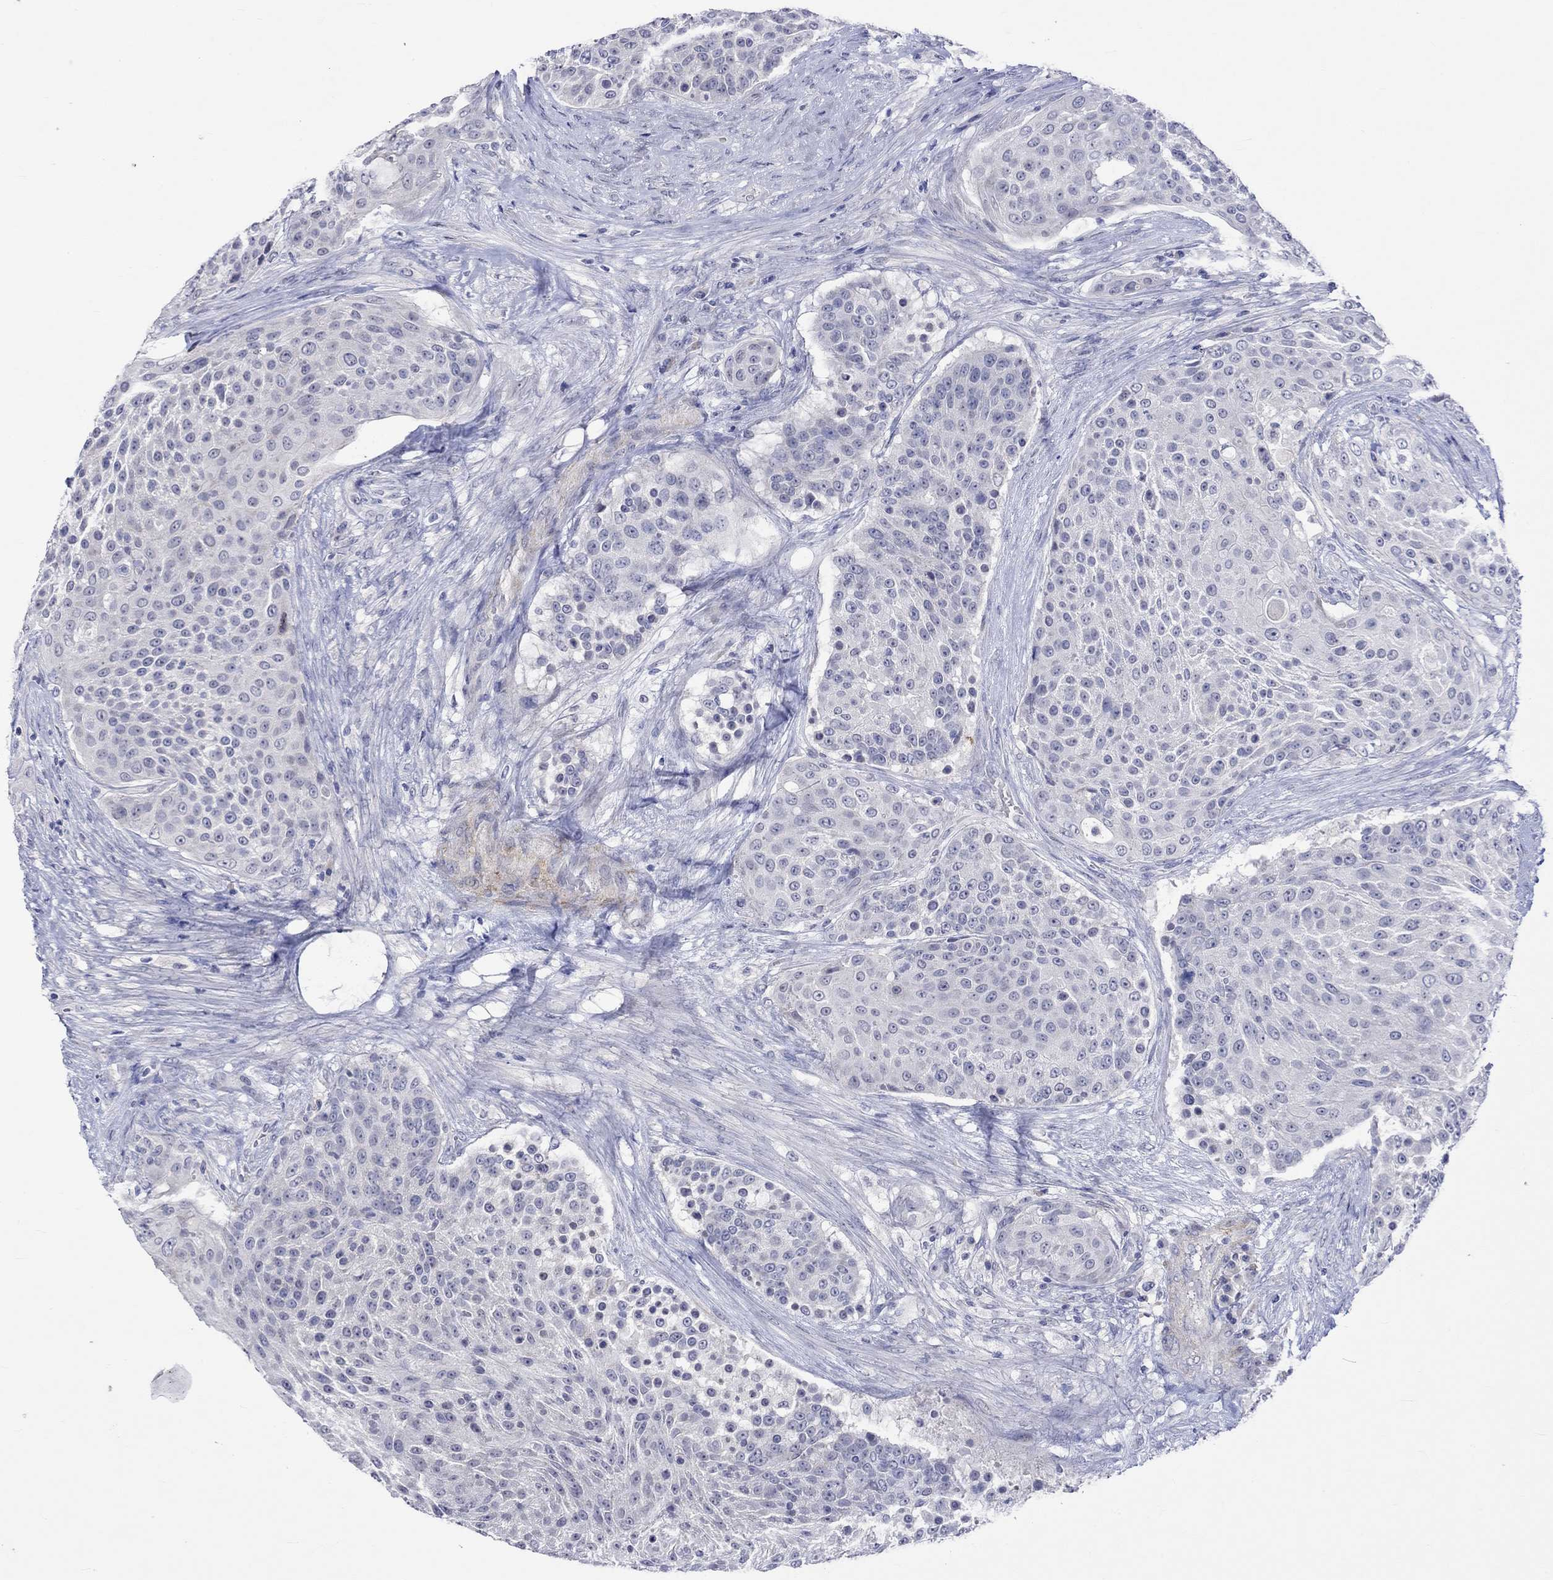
{"staining": {"intensity": "negative", "quantity": "none", "location": "none"}, "tissue": "urothelial cancer", "cell_type": "Tumor cells", "image_type": "cancer", "snomed": [{"axis": "morphology", "description": "Urothelial carcinoma, High grade"}, {"axis": "topography", "description": "Urinary bladder"}], "caption": "DAB (3,3'-diaminobenzidine) immunohistochemical staining of human urothelial carcinoma (high-grade) exhibits no significant expression in tumor cells. (DAB IHC with hematoxylin counter stain).", "gene": "CRYAB", "patient": {"sex": "female", "age": 63}}